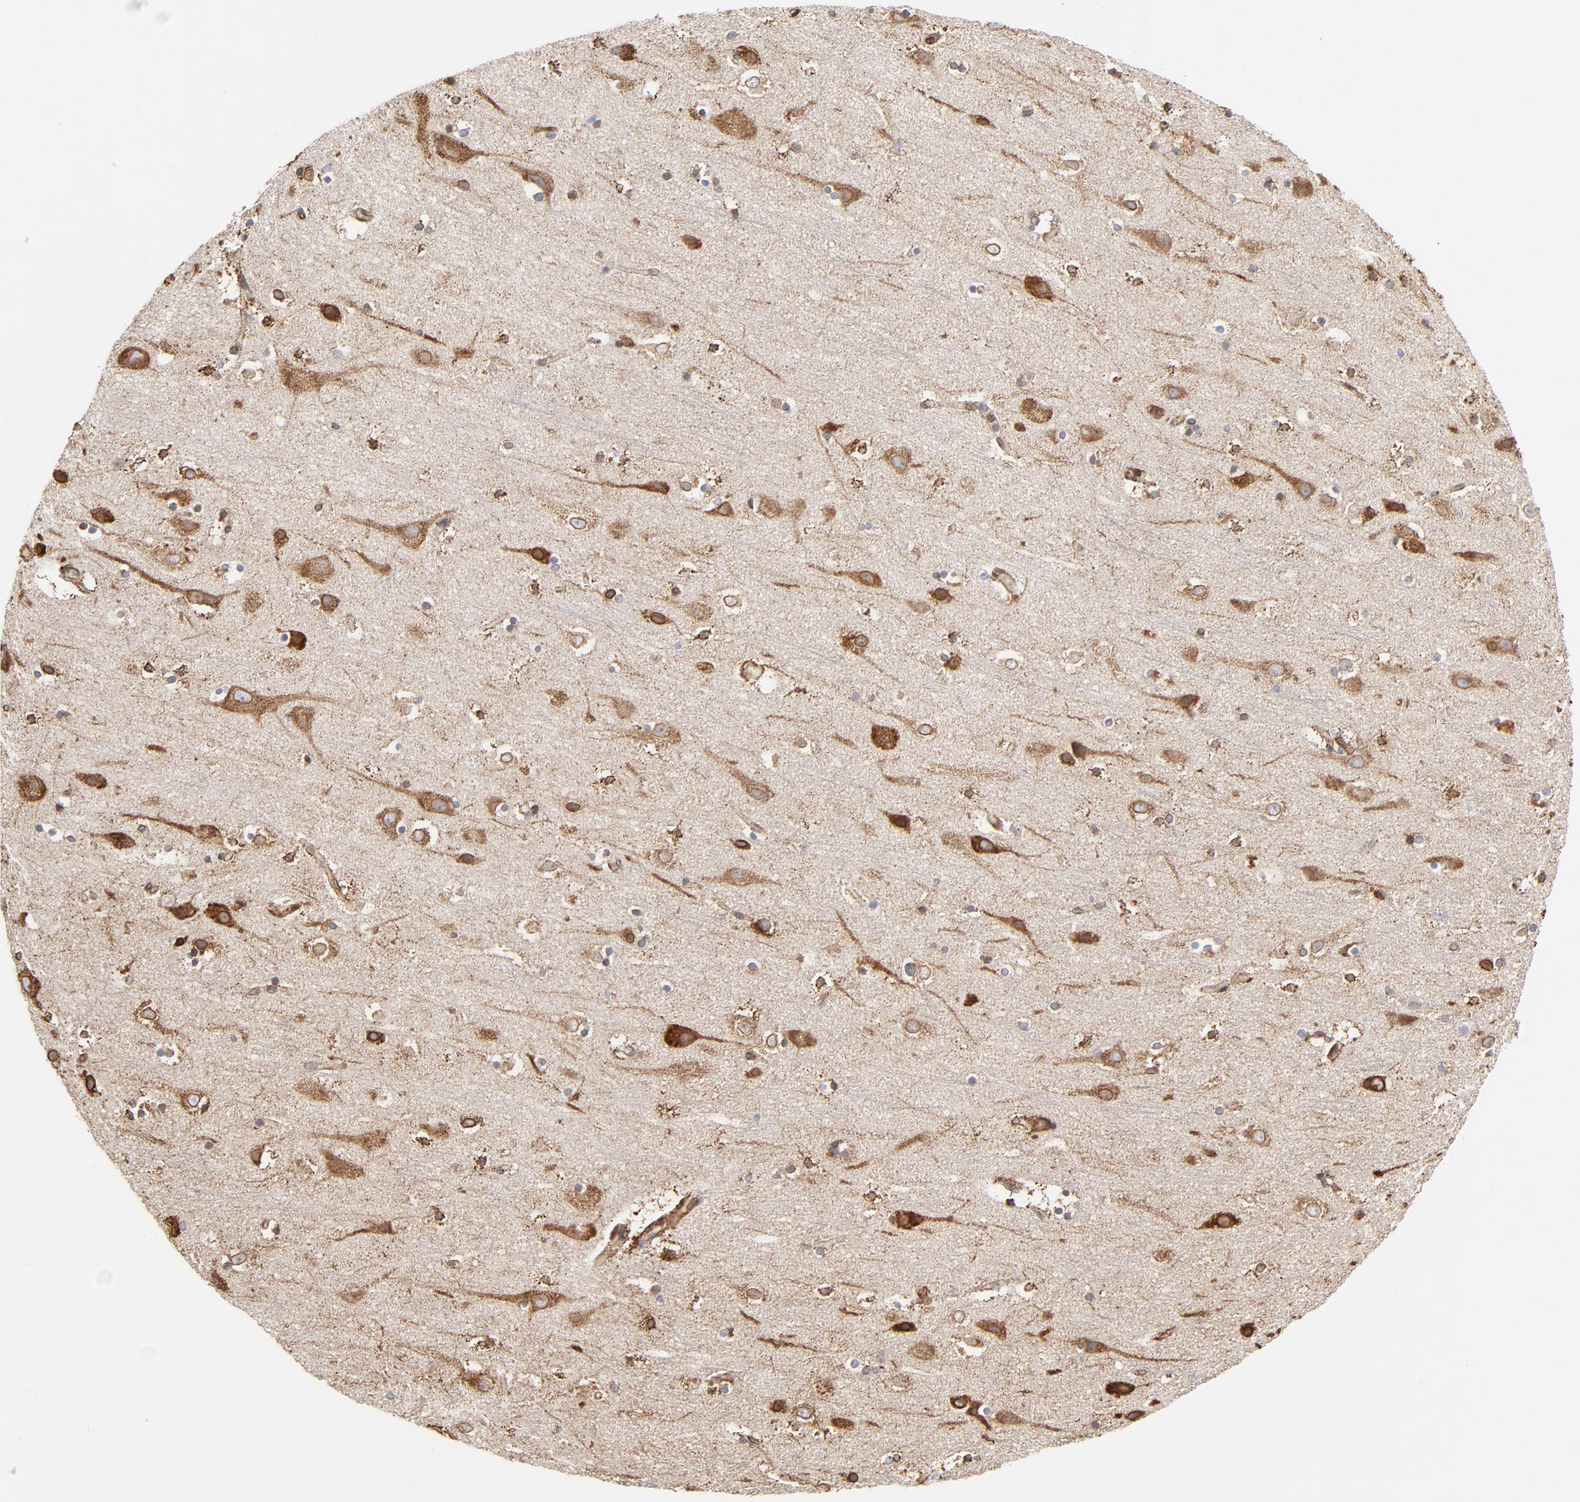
{"staining": {"intensity": "moderate", "quantity": ">75%", "location": "cytoplasmic/membranous"}, "tissue": "cerebral cortex", "cell_type": "Endothelial cells", "image_type": "normal", "snomed": [{"axis": "morphology", "description": "Normal tissue, NOS"}, {"axis": "topography", "description": "Cerebral cortex"}], "caption": "A high-resolution image shows immunohistochemistry staining of unremarkable cerebral cortex, which reveals moderate cytoplasmic/membranous positivity in approximately >75% of endothelial cells.", "gene": "CANX", "patient": {"sex": "male", "age": 45}}